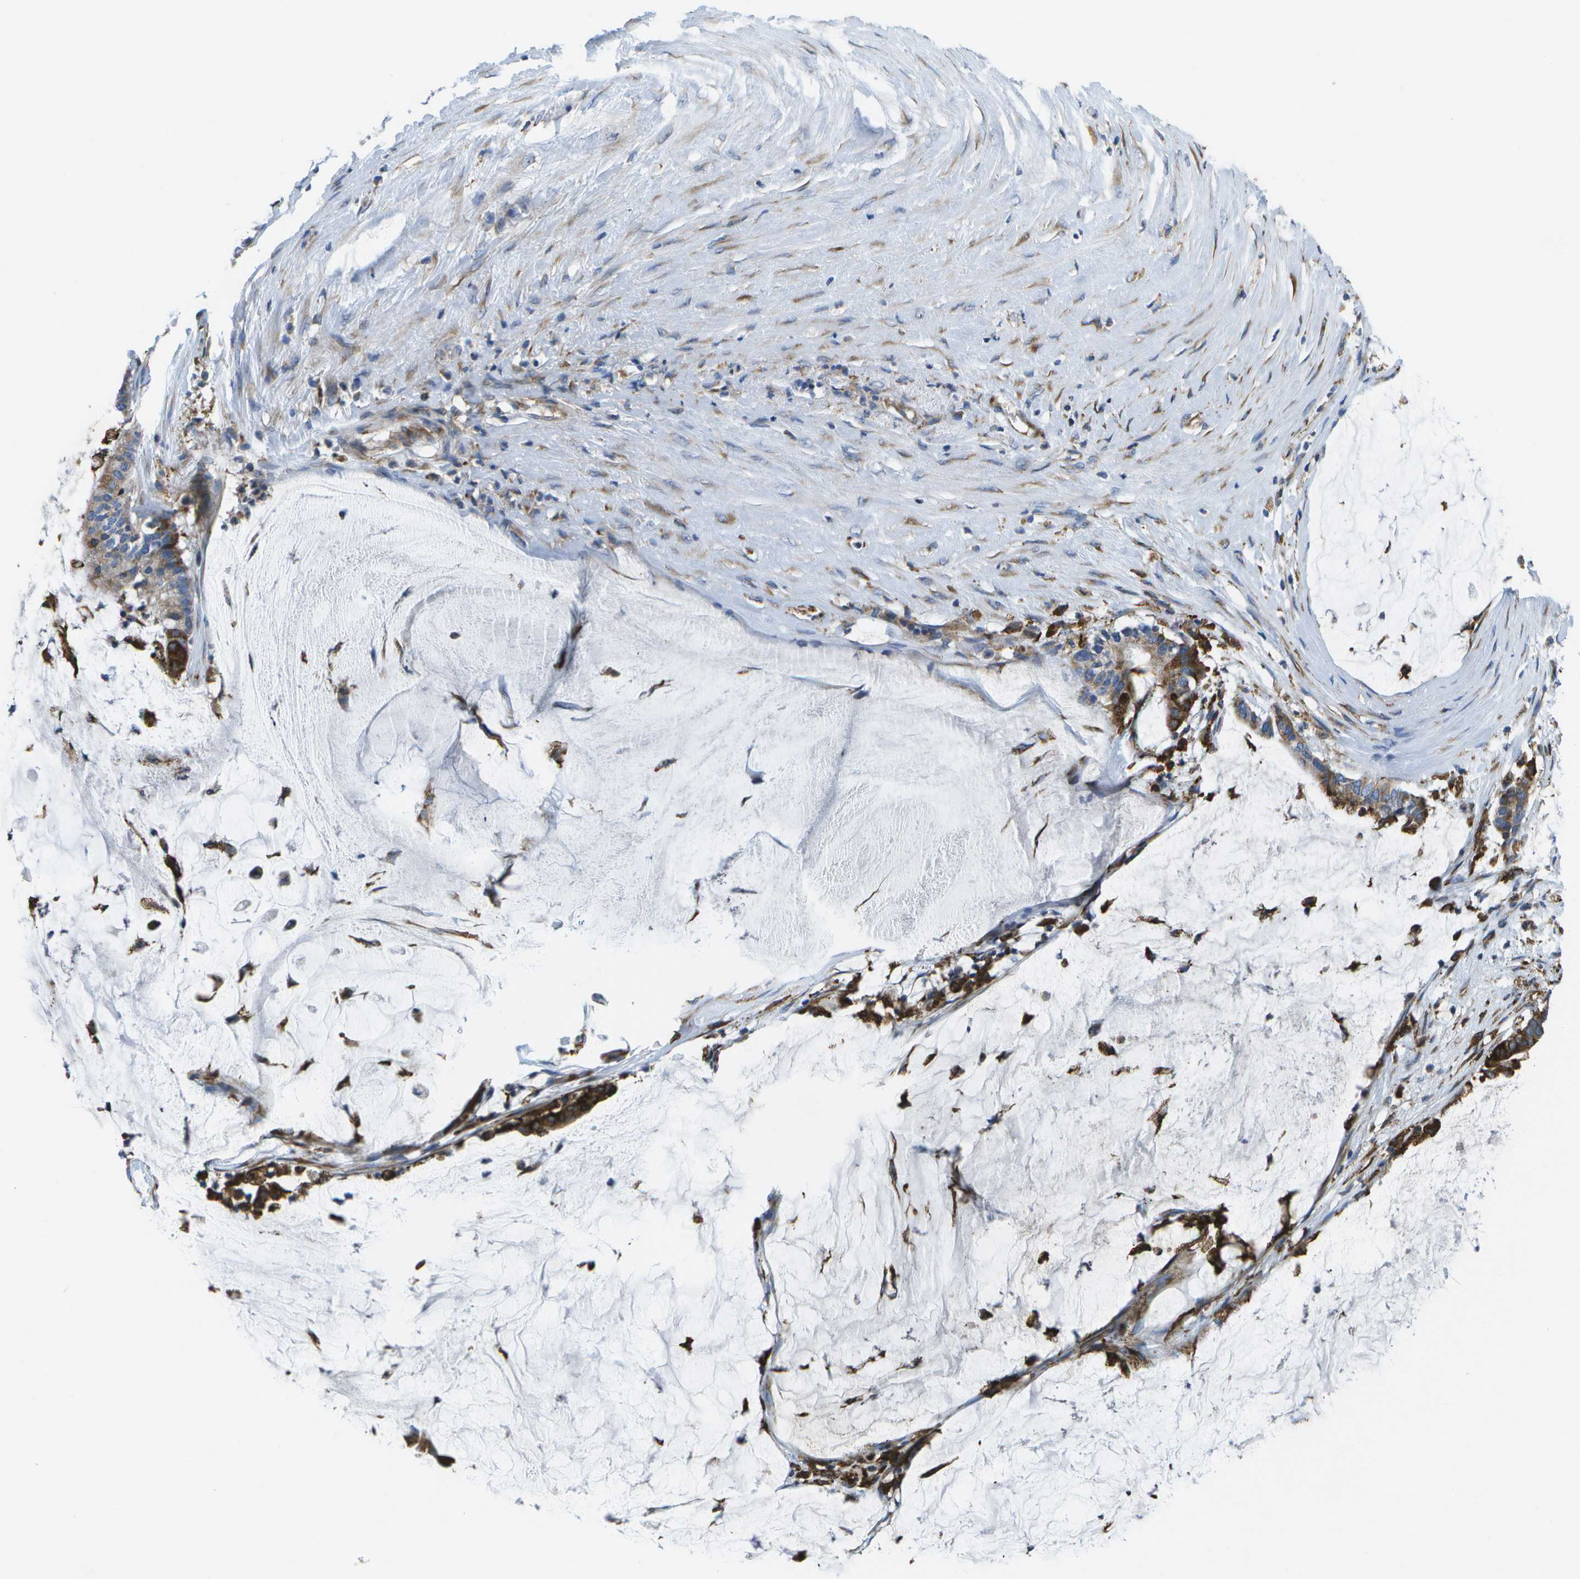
{"staining": {"intensity": "strong", "quantity": ">75%", "location": "cytoplasmic/membranous"}, "tissue": "pancreatic cancer", "cell_type": "Tumor cells", "image_type": "cancer", "snomed": [{"axis": "morphology", "description": "Adenocarcinoma, NOS"}, {"axis": "topography", "description": "Pancreas"}], "caption": "Pancreatic cancer (adenocarcinoma) stained with DAB (3,3'-diaminobenzidine) IHC displays high levels of strong cytoplasmic/membranous staining in about >75% of tumor cells.", "gene": "GDF5", "patient": {"sex": "male", "age": 41}}